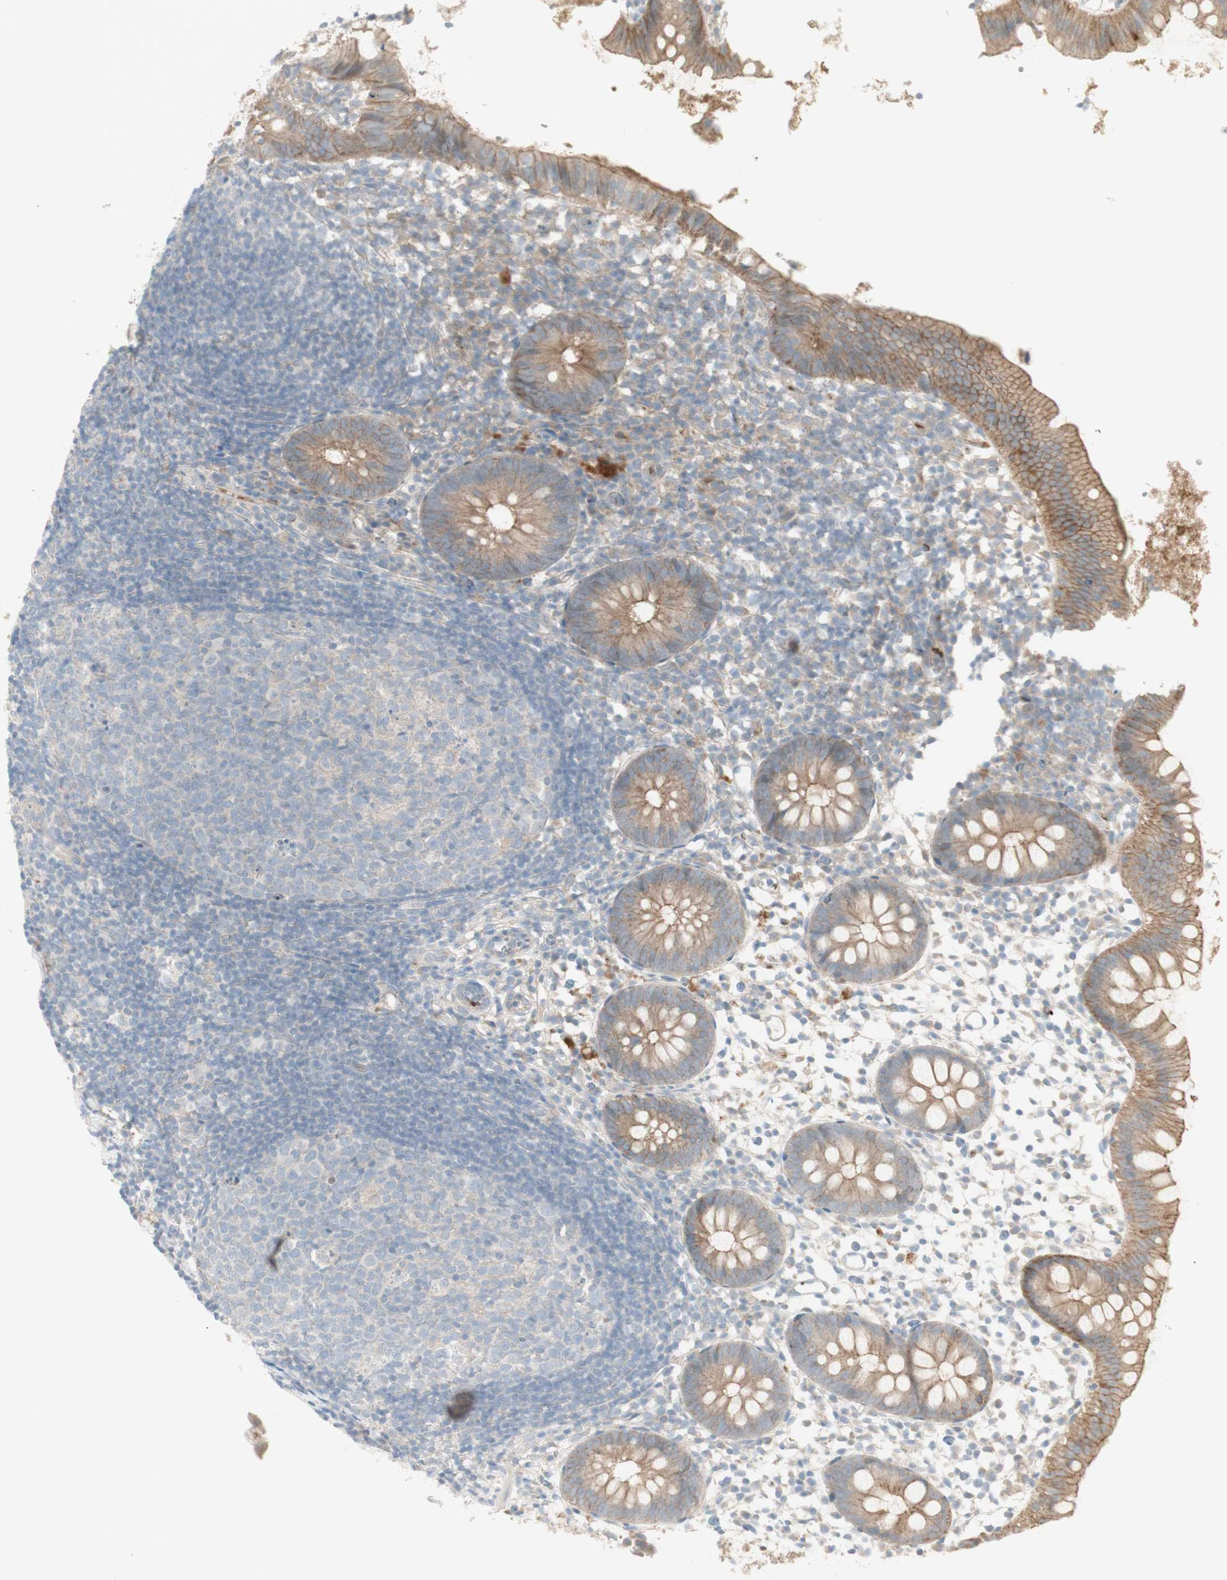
{"staining": {"intensity": "moderate", "quantity": ">75%", "location": "cytoplasmic/membranous"}, "tissue": "appendix", "cell_type": "Glandular cells", "image_type": "normal", "snomed": [{"axis": "morphology", "description": "Normal tissue, NOS"}, {"axis": "topography", "description": "Appendix"}], "caption": "Brown immunohistochemical staining in unremarkable human appendix shows moderate cytoplasmic/membranous expression in about >75% of glandular cells.", "gene": "PTGER4", "patient": {"sex": "female", "age": 20}}